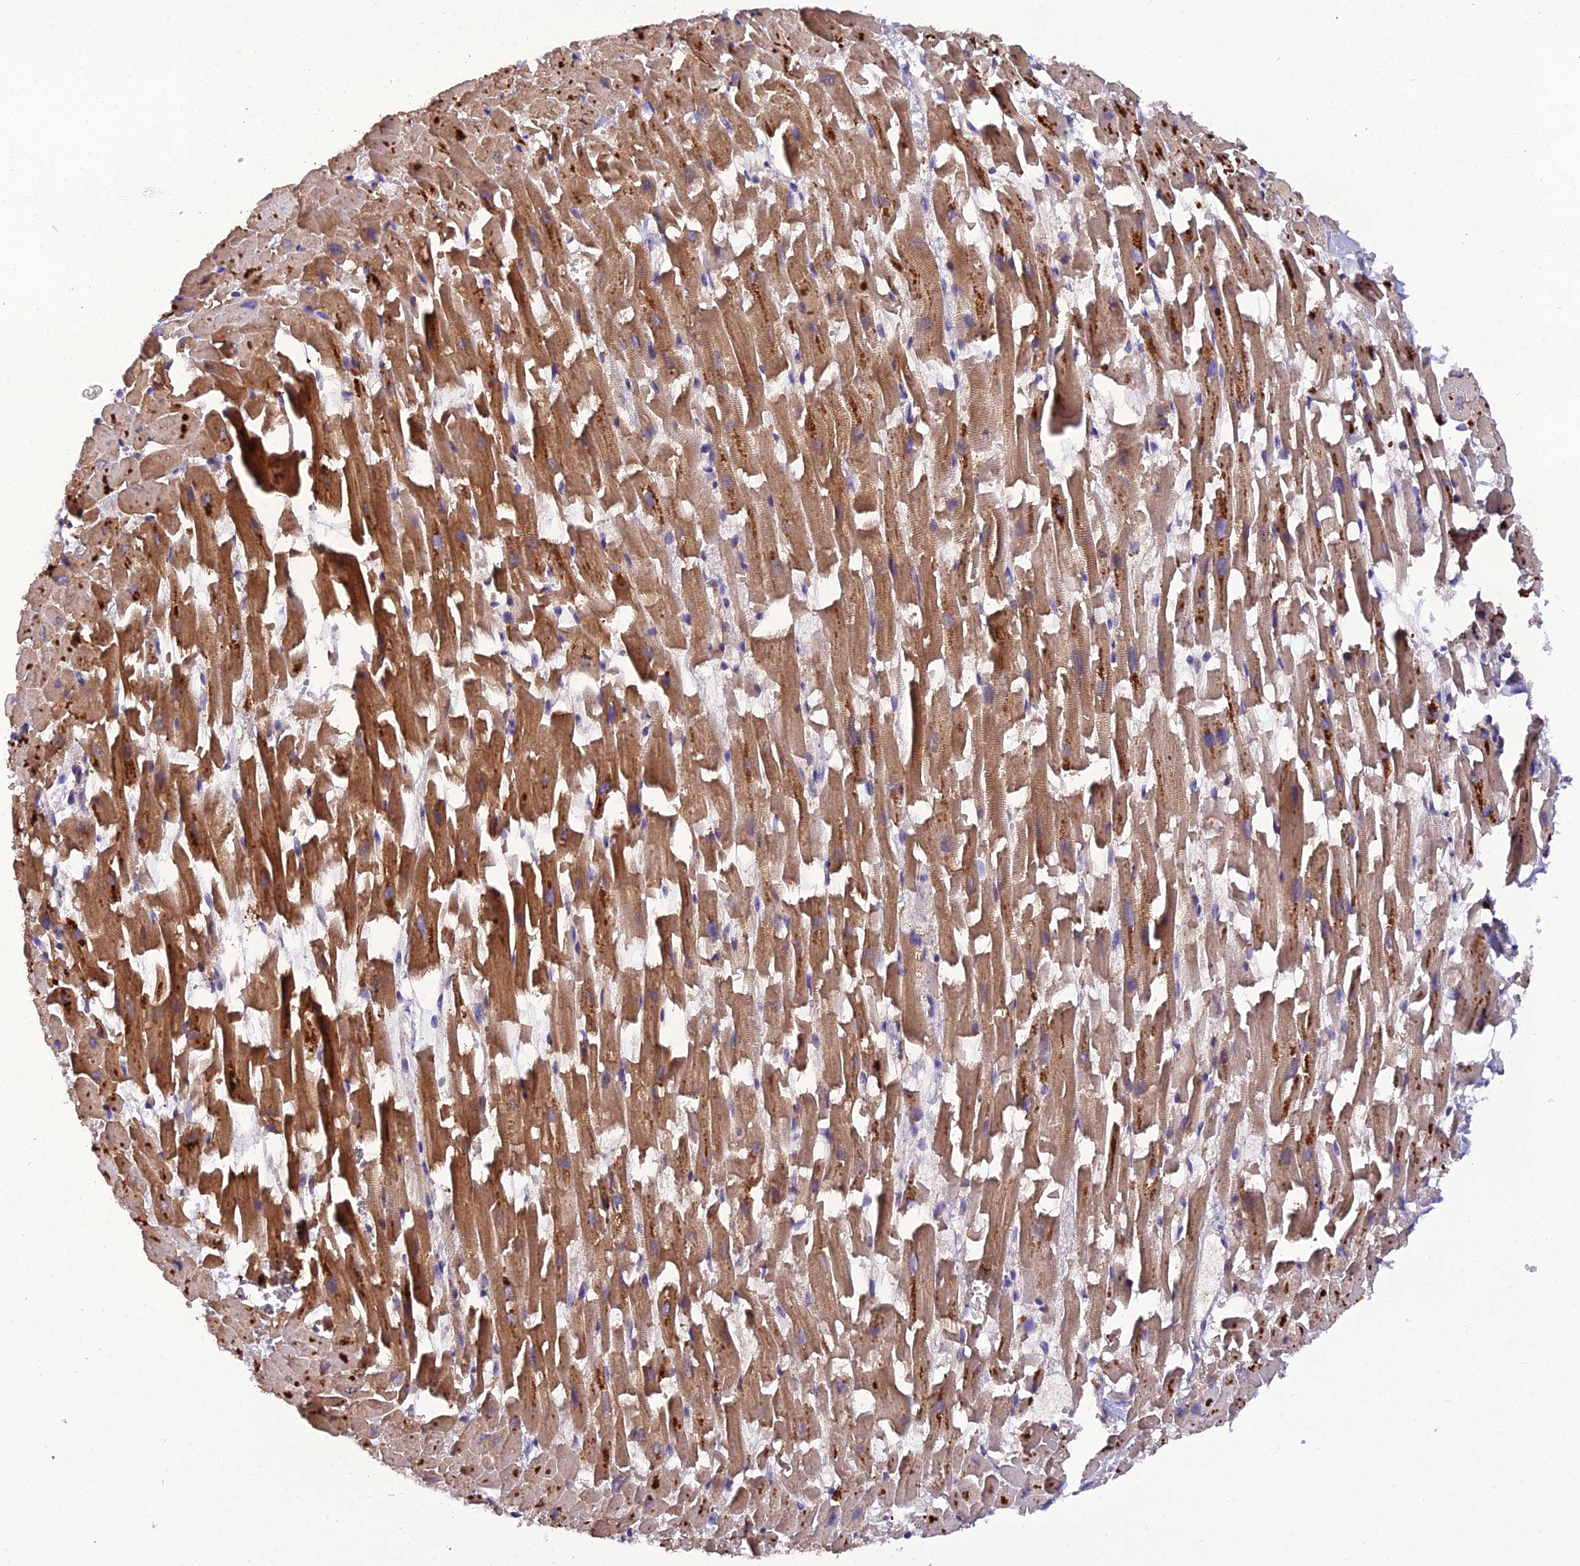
{"staining": {"intensity": "moderate", "quantity": ">75%", "location": "cytoplasmic/membranous"}, "tissue": "heart muscle", "cell_type": "Cardiomyocytes", "image_type": "normal", "snomed": [{"axis": "morphology", "description": "Normal tissue, NOS"}, {"axis": "topography", "description": "Heart"}], "caption": "DAB immunohistochemical staining of benign human heart muscle shows moderate cytoplasmic/membranous protein staining in about >75% of cardiomyocytes. (Brightfield microscopy of DAB IHC at high magnification).", "gene": "TMEM258", "patient": {"sex": "female", "age": 64}}